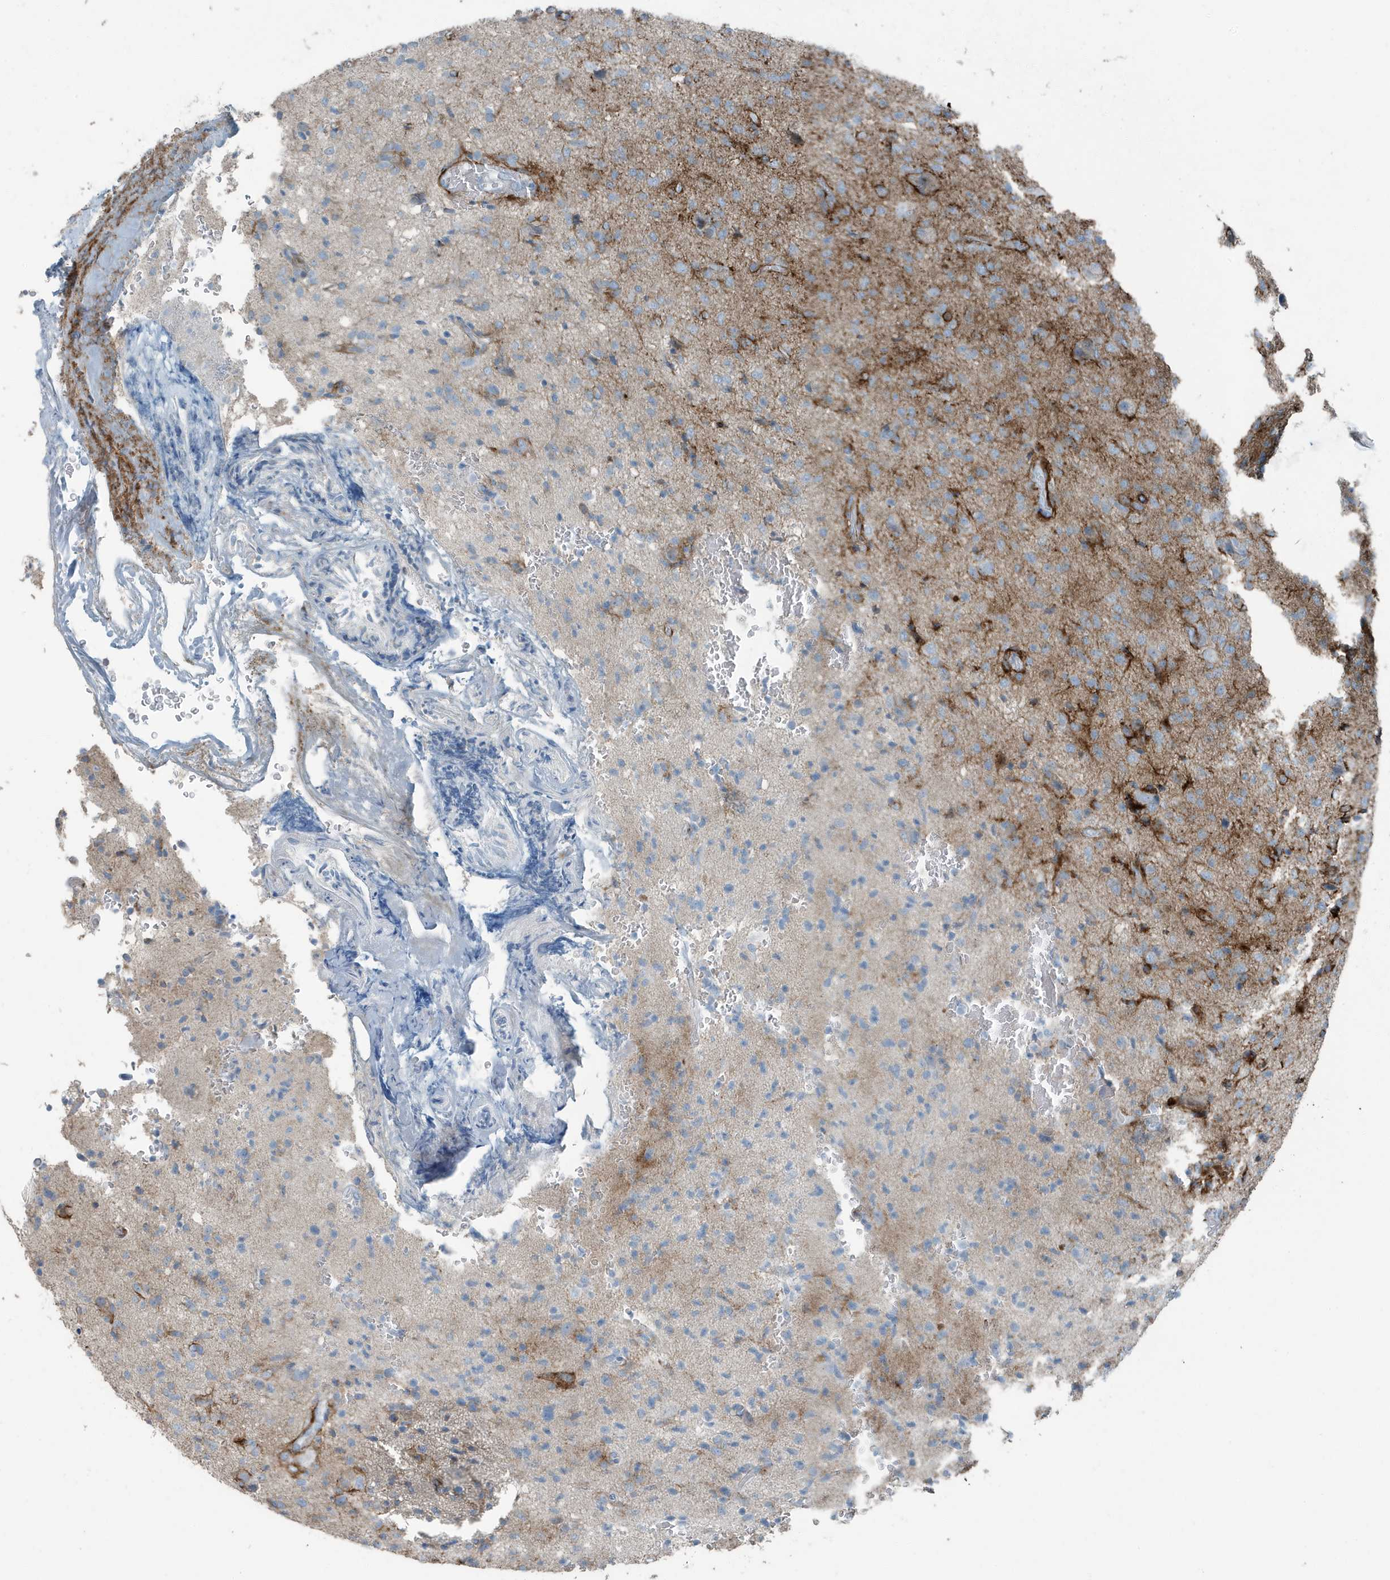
{"staining": {"intensity": "negative", "quantity": "none", "location": "none"}, "tissue": "glioma", "cell_type": "Tumor cells", "image_type": "cancer", "snomed": [{"axis": "morphology", "description": "Glioma, malignant, High grade"}, {"axis": "topography", "description": "Brain"}], "caption": "This is an IHC micrograph of malignant high-grade glioma. There is no positivity in tumor cells.", "gene": "FAM162A", "patient": {"sex": "female", "age": 57}}